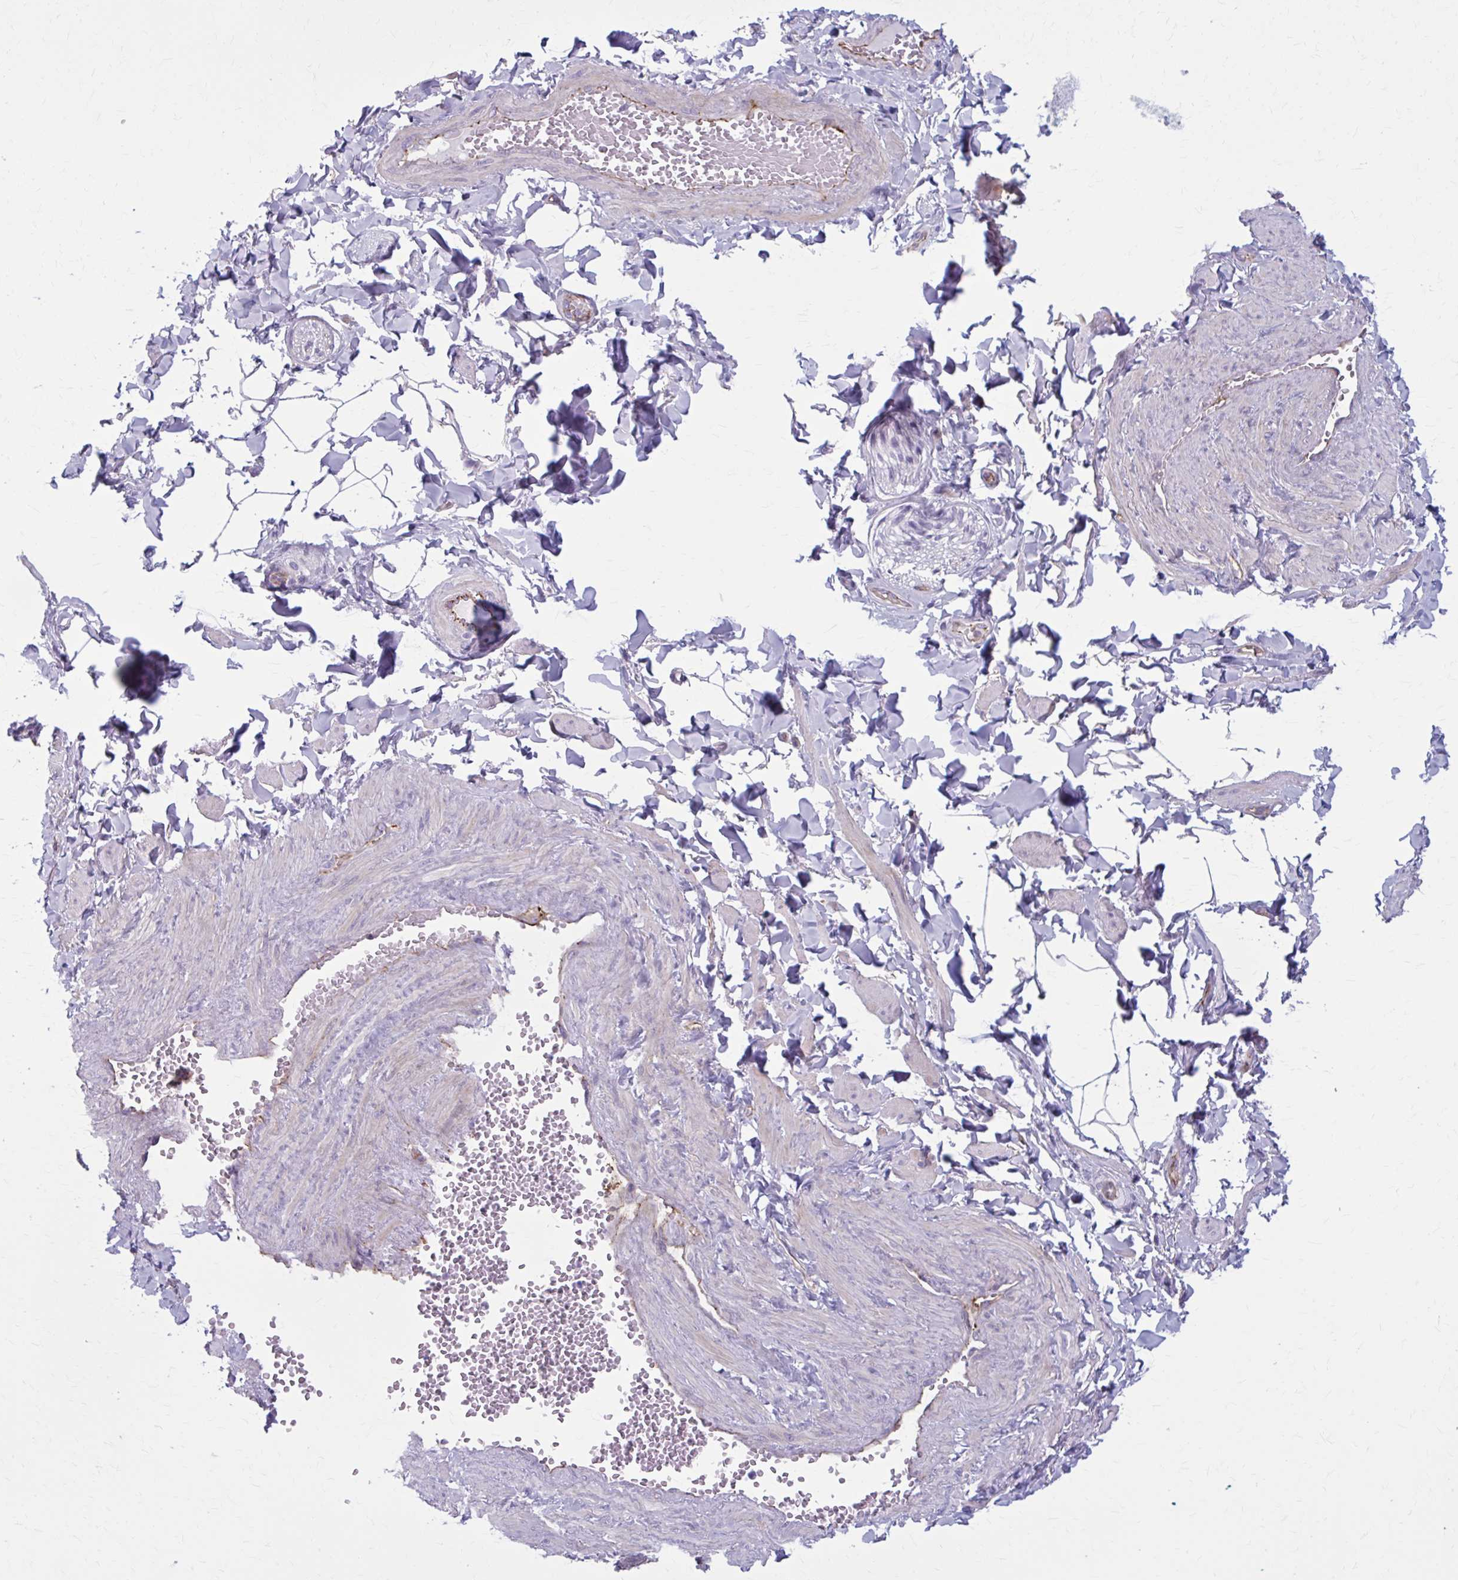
{"staining": {"intensity": "negative", "quantity": "none", "location": "none"}, "tissue": "adipose tissue", "cell_type": "Adipocytes", "image_type": "normal", "snomed": [{"axis": "morphology", "description": "Normal tissue, NOS"}, {"axis": "topography", "description": "Epididymis"}, {"axis": "topography", "description": "Peripheral nerve tissue"}], "caption": "Protein analysis of unremarkable adipose tissue reveals no significant positivity in adipocytes.", "gene": "ZDHHC7", "patient": {"sex": "male", "age": 32}}